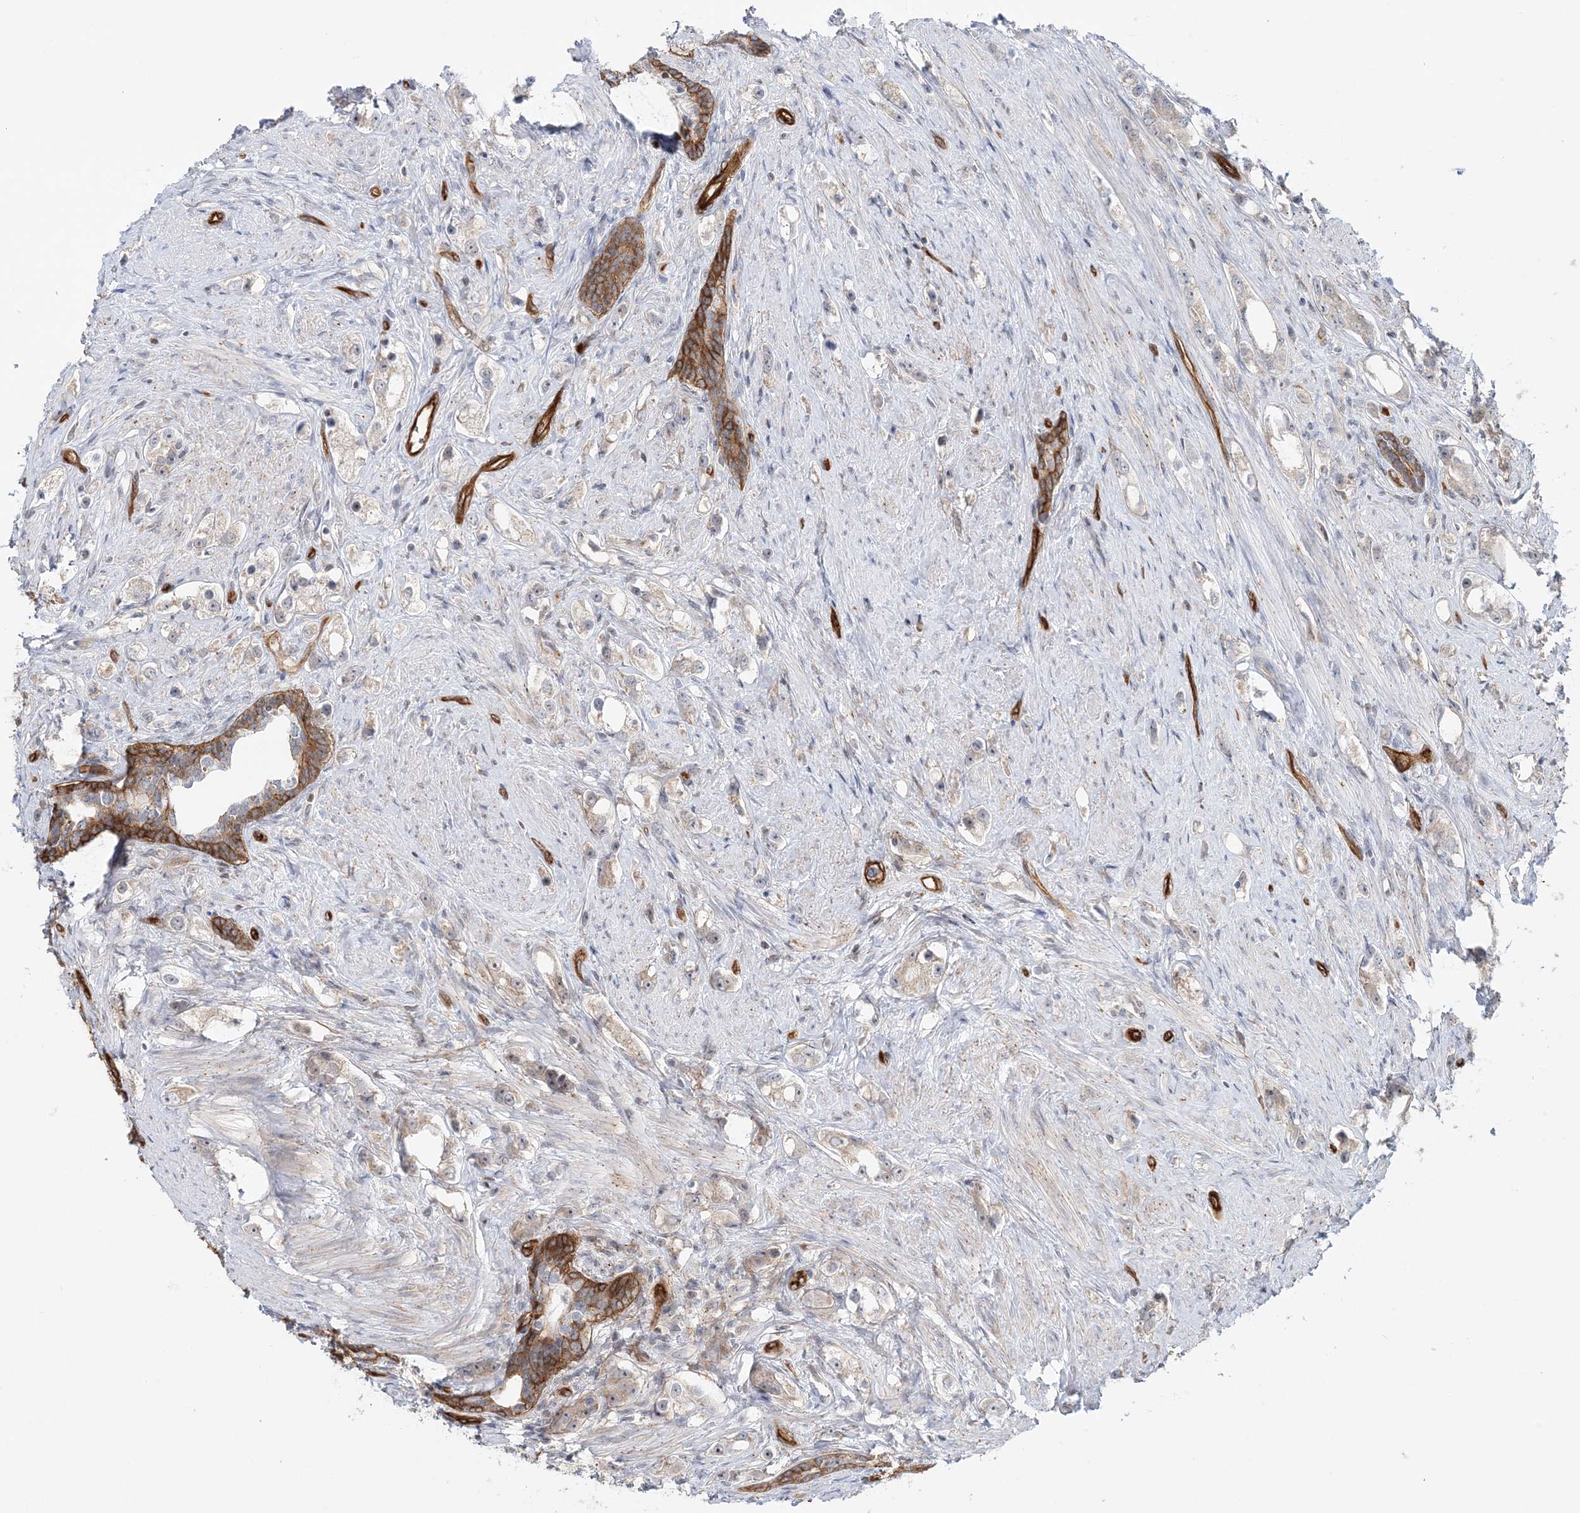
{"staining": {"intensity": "negative", "quantity": "none", "location": "none"}, "tissue": "prostate cancer", "cell_type": "Tumor cells", "image_type": "cancer", "snomed": [{"axis": "morphology", "description": "Adenocarcinoma, High grade"}, {"axis": "topography", "description": "Prostate"}], "caption": "Immunohistochemistry photomicrograph of neoplastic tissue: prostate adenocarcinoma (high-grade) stained with DAB demonstrates no significant protein expression in tumor cells.", "gene": "AFAP1L2", "patient": {"sex": "male", "age": 63}}